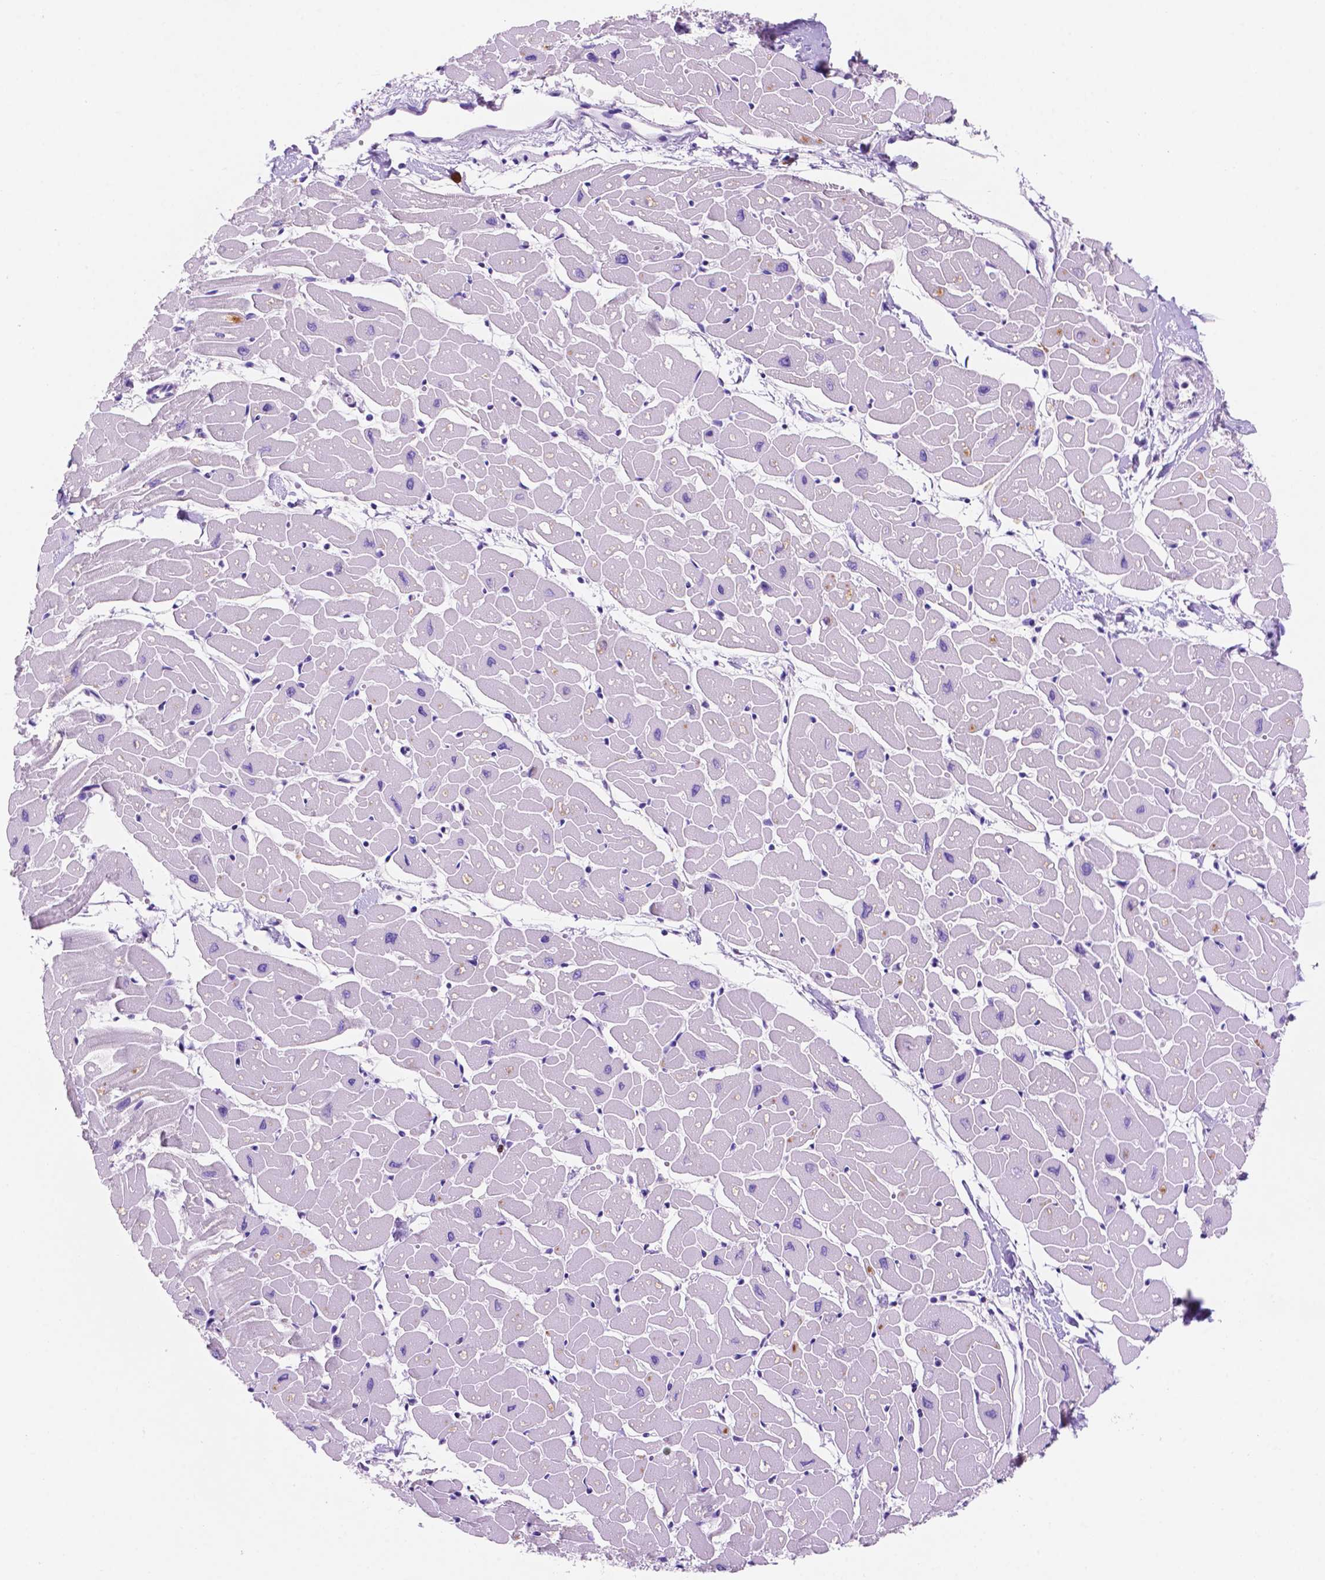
{"staining": {"intensity": "negative", "quantity": "none", "location": "none"}, "tissue": "heart muscle", "cell_type": "Cardiomyocytes", "image_type": "normal", "snomed": [{"axis": "morphology", "description": "Normal tissue, NOS"}, {"axis": "topography", "description": "Heart"}], "caption": "There is no significant staining in cardiomyocytes of heart muscle. (DAB immunohistochemistry (IHC), high magnification).", "gene": "FOXB2", "patient": {"sex": "male", "age": 57}}